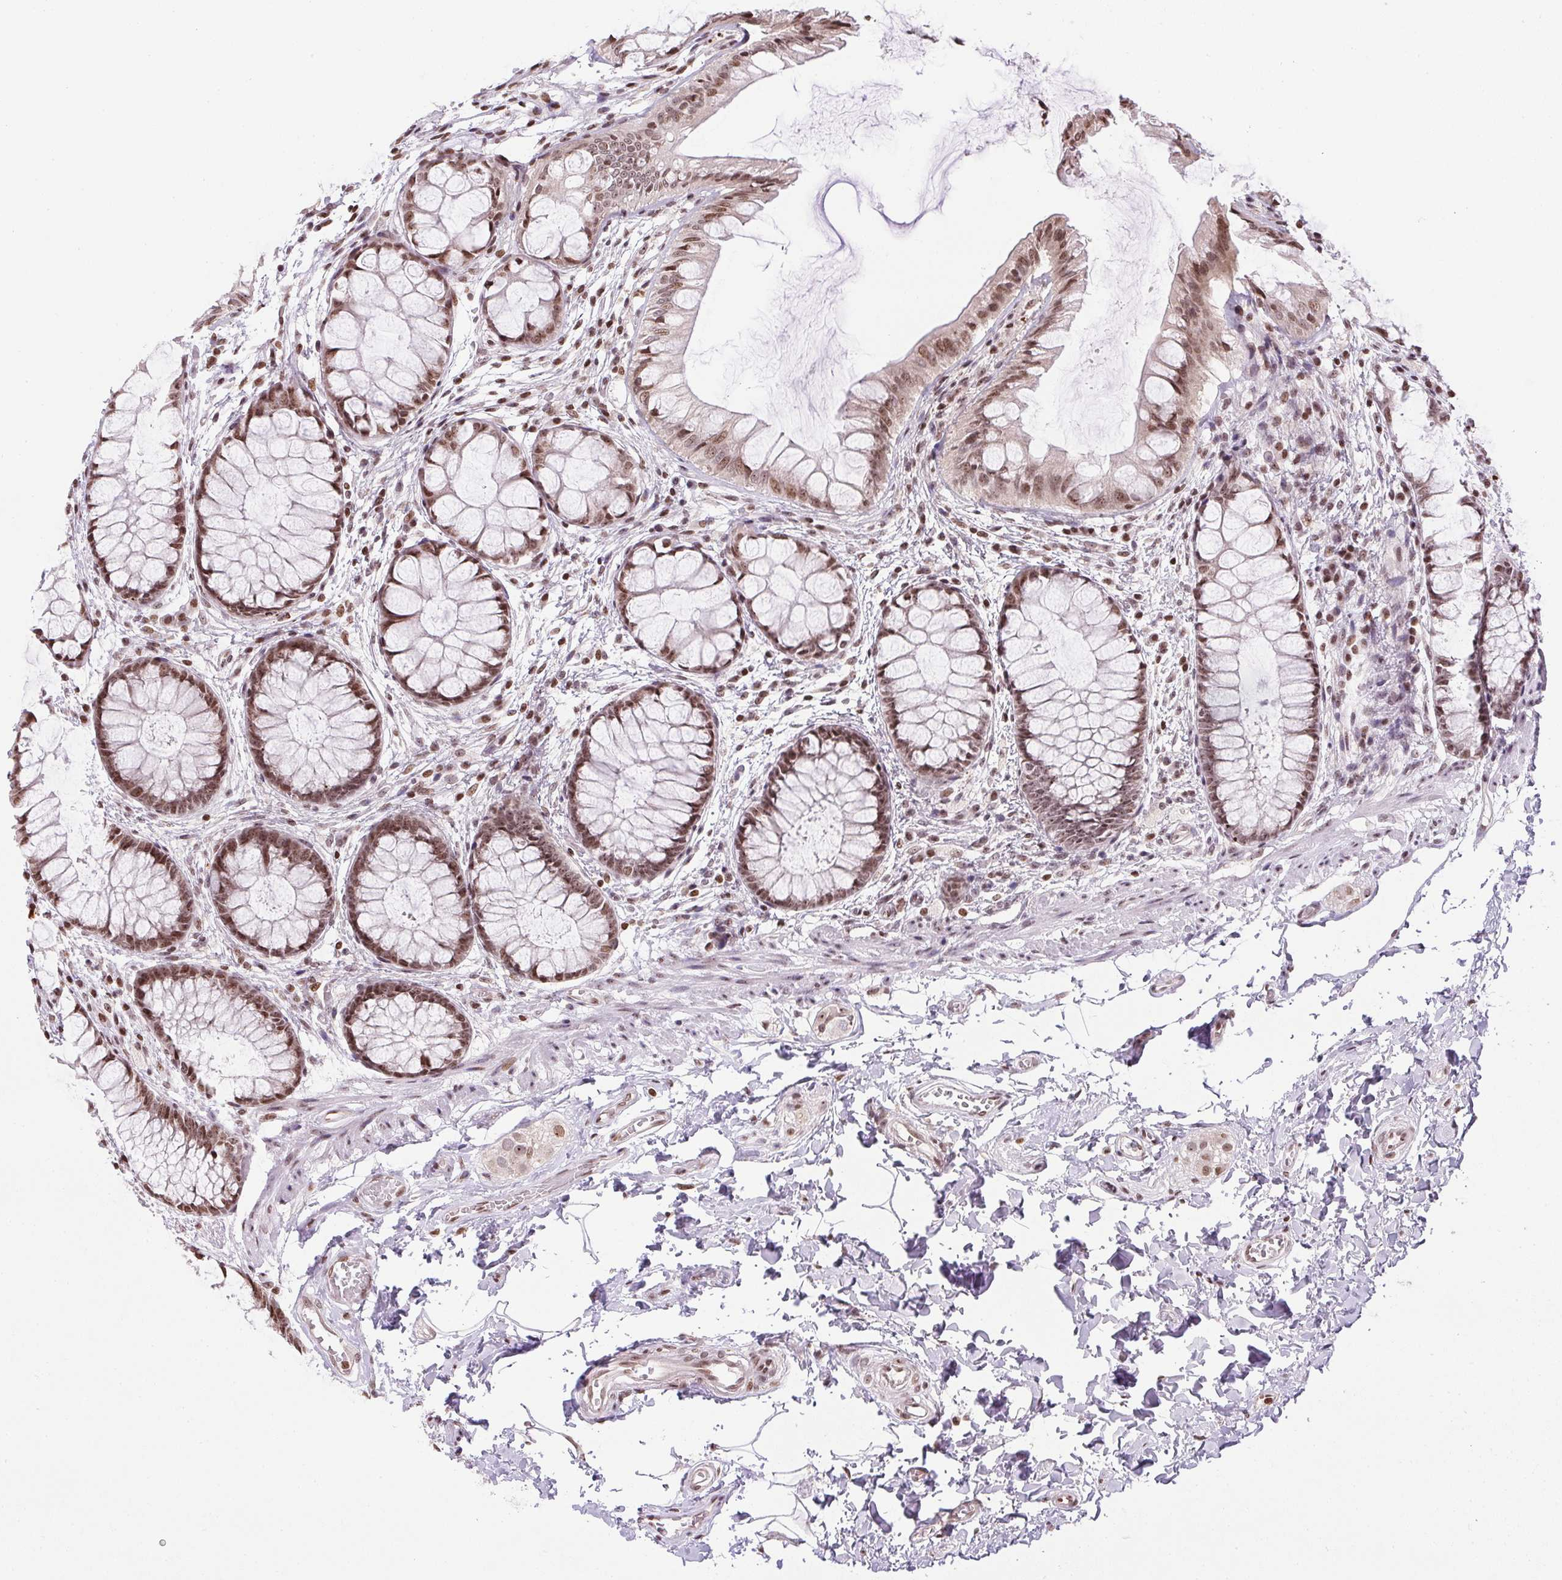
{"staining": {"intensity": "moderate", "quantity": ">75%", "location": "nuclear"}, "tissue": "rectum", "cell_type": "Glandular cells", "image_type": "normal", "snomed": [{"axis": "morphology", "description": "Normal tissue, NOS"}, {"axis": "topography", "description": "Rectum"}], "caption": "Immunohistochemistry (IHC) staining of benign rectum, which reveals medium levels of moderate nuclear staining in approximately >75% of glandular cells indicating moderate nuclear protein positivity. The staining was performed using DAB (brown) for protein detection and nuclei were counterstained in hematoxylin (blue).", "gene": "RNF181", "patient": {"sex": "female", "age": 62}}